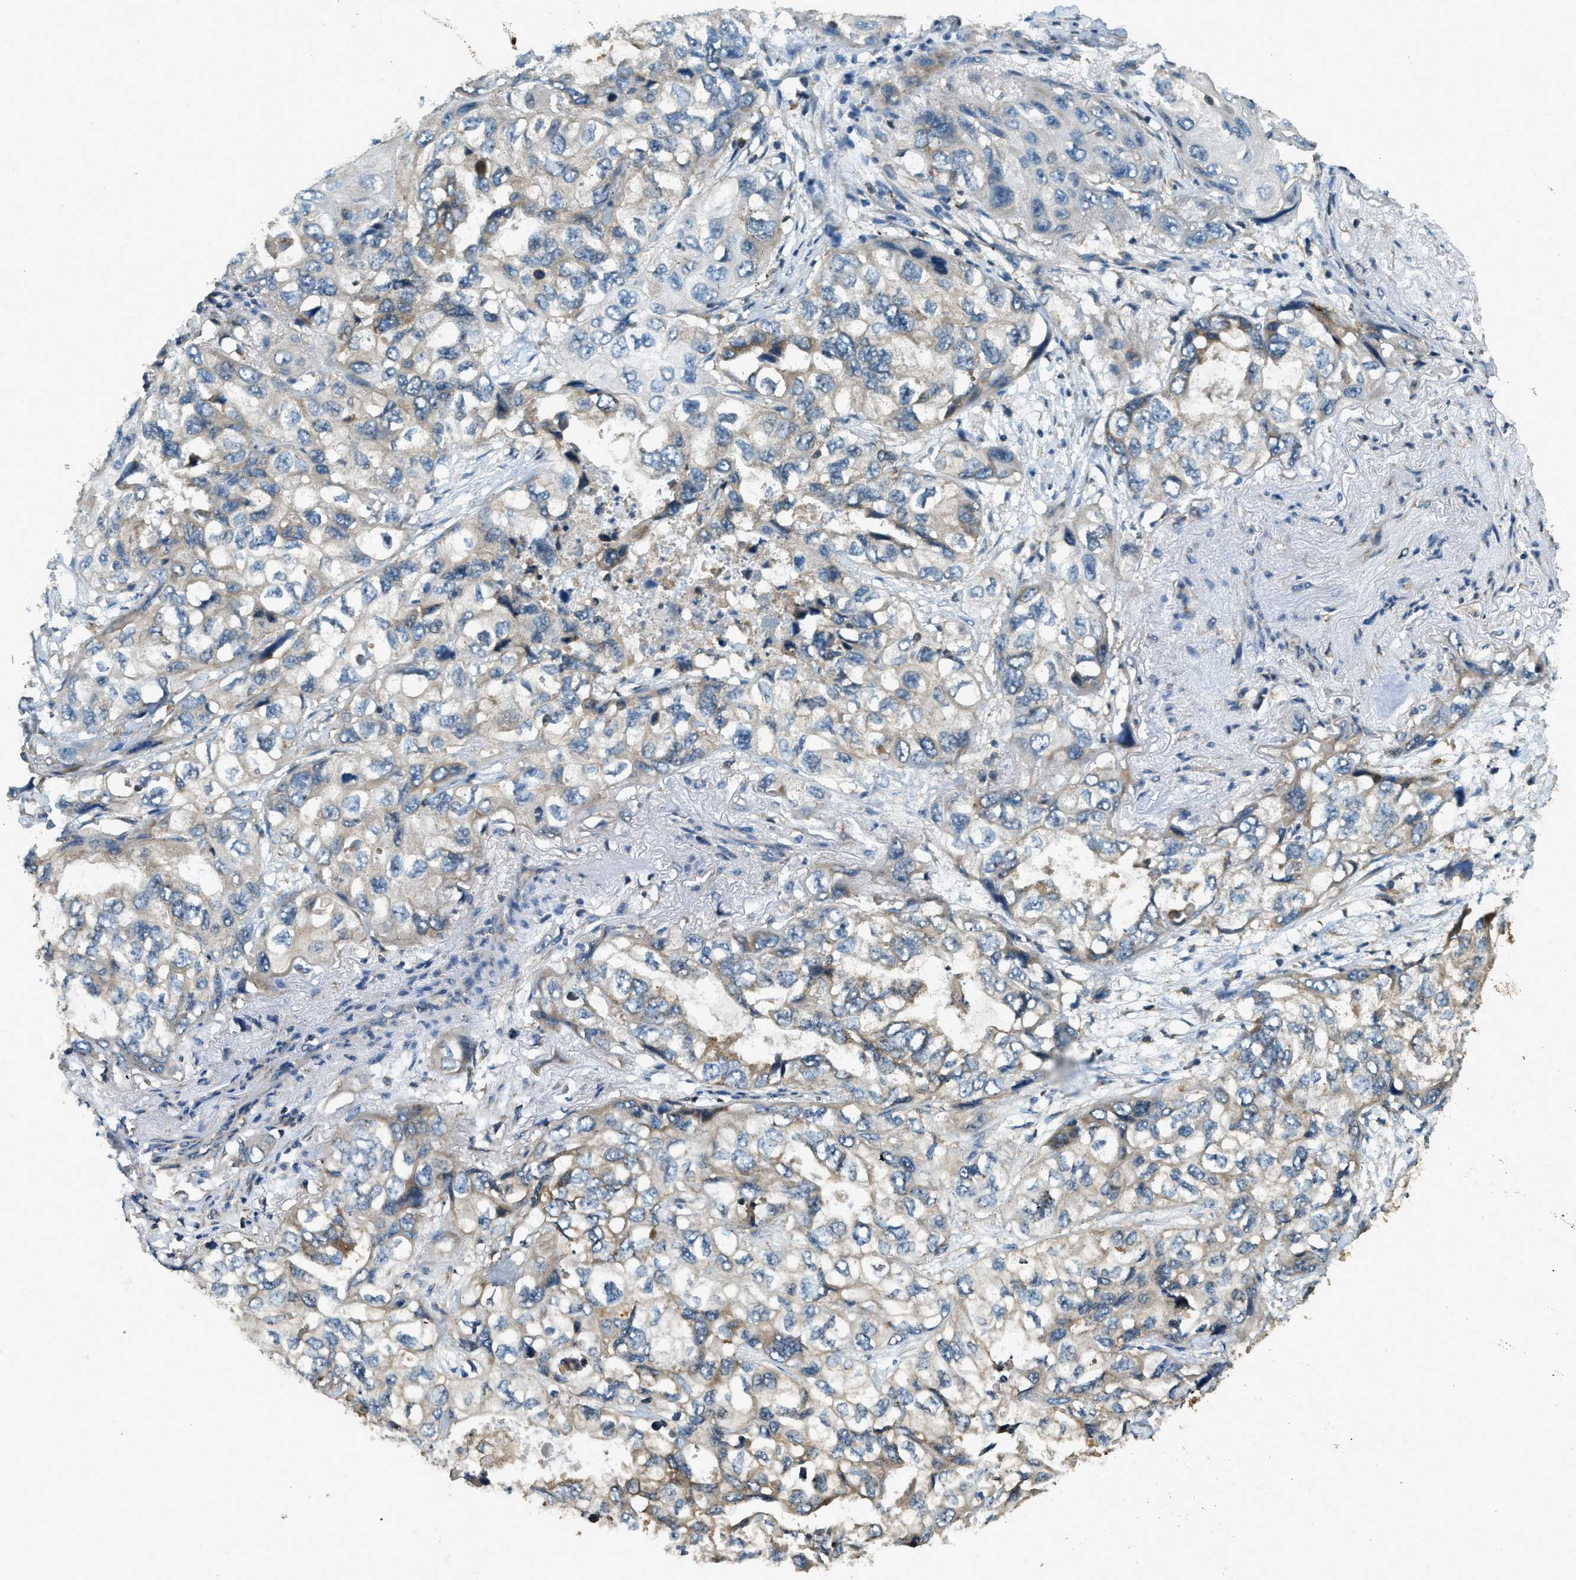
{"staining": {"intensity": "moderate", "quantity": "<25%", "location": "cytoplasmic/membranous"}, "tissue": "lung cancer", "cell_type": "Tumor cells", "image_type": "cancer", "snomed": [{"axis": "morphology", "description": "Squamous cell carcinoma, NOS"}, {"axis": "topography", "description": "Lung"}], "caption": "Squamous cell carcinoma (lung) stained with a brown dye exhibits moderate cytoplasmic/membranous positive staining in about <25% of tumor cells.", "gene": "ERGIC1", "patient": {"sex": "female", "age": 73}}